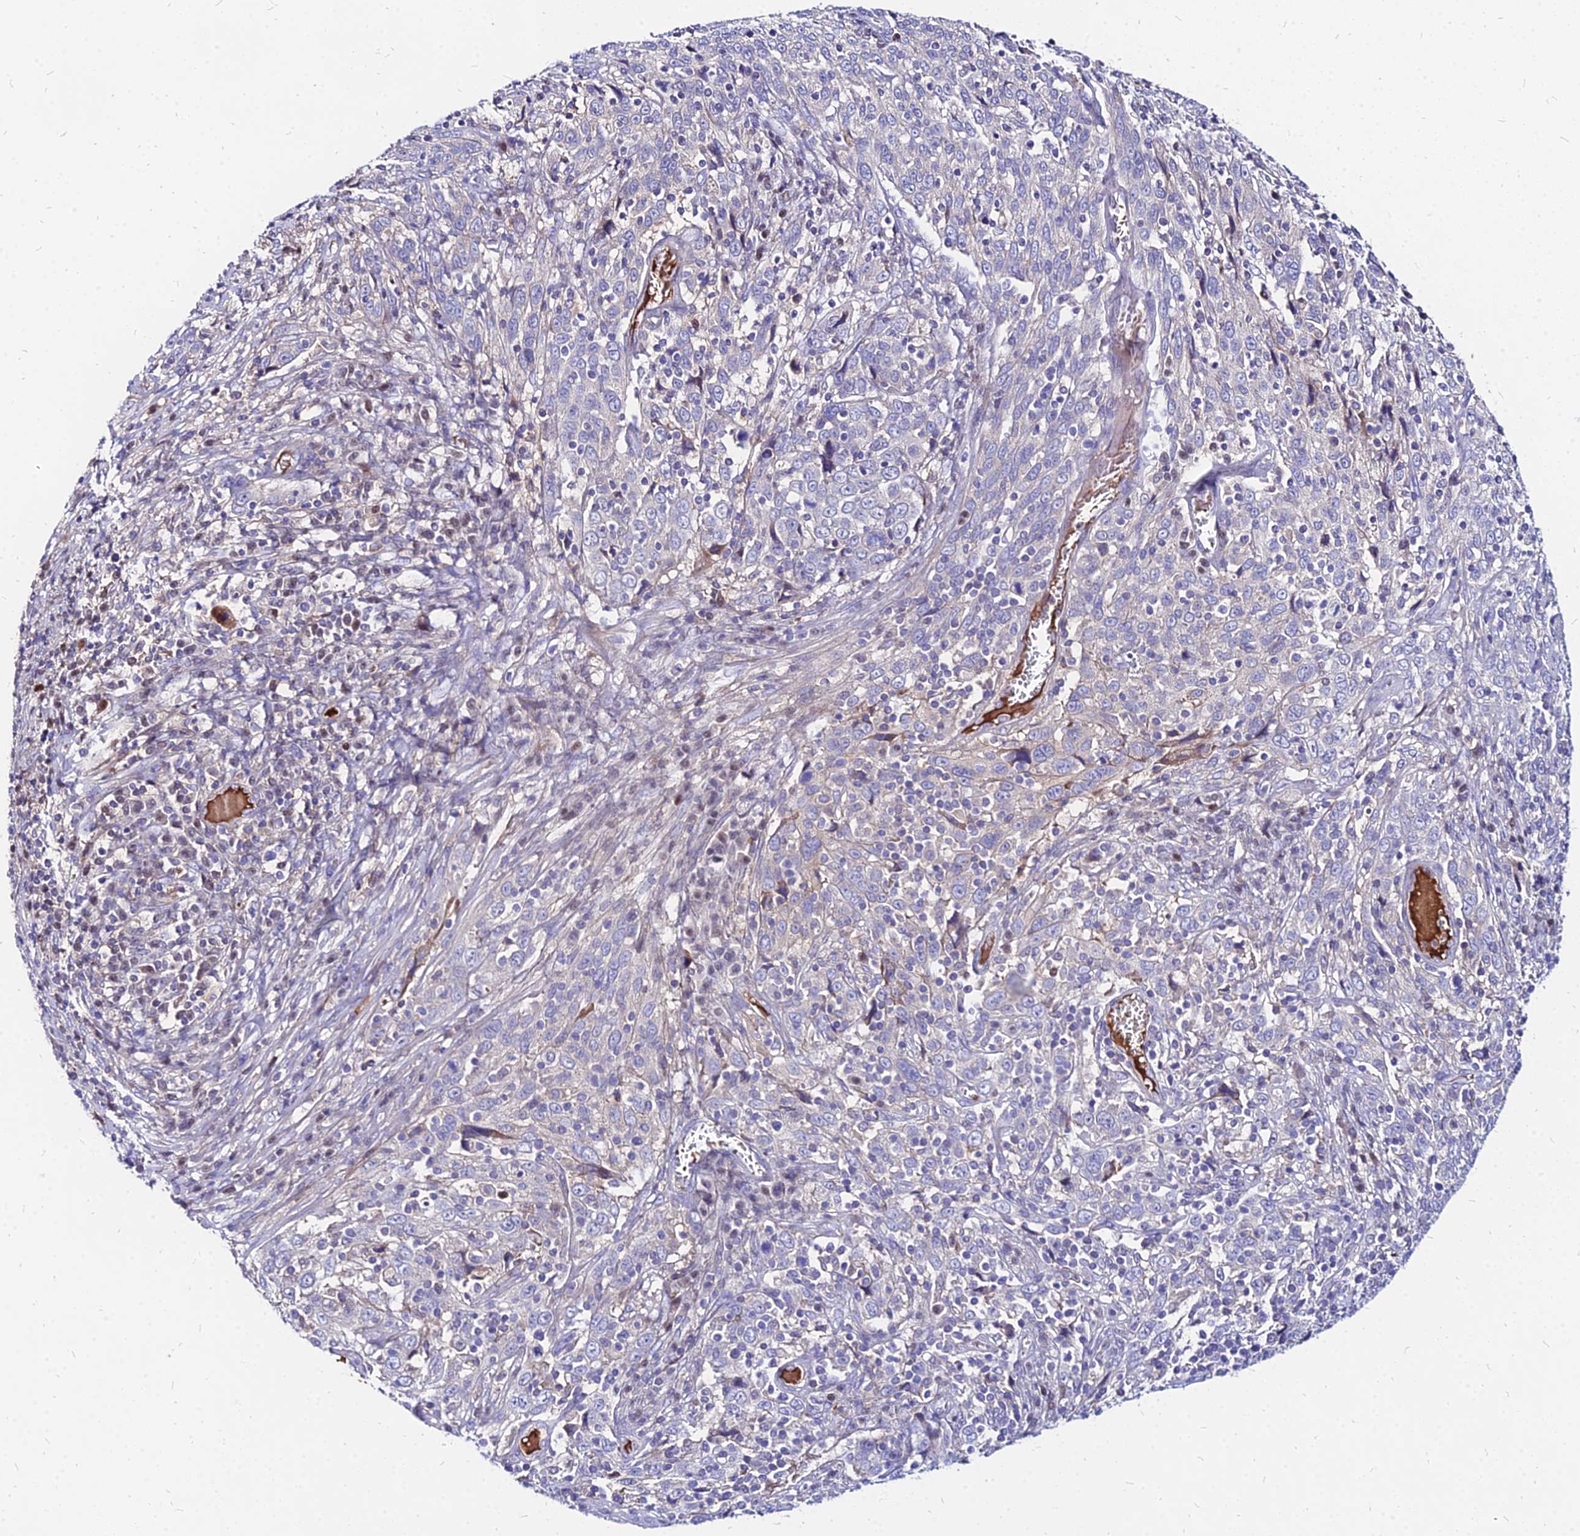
{"staining": {"intensity": "negative", "quantity": "none", "location": "none"}, "tissue": "cervical cancer", "cell_type": "Tumor cells", "image_type": "cancer", "snomed": [{"axis": "morphology", "description": "Squamous cell carcinoma, NOS"}, {"axis": "topography", "description": "Cervix"}], "caption": "A histopathology image of cervical cancer (squamous cell carcinoma) stained for a protein reveals no brown staining in tumor cells. (DAB (3,3'-diaminobenzidine) immunohistochemistry (IHC), high magnification).", "gene": "ACSM6", "patient": {"sex": "female", "age": 46}}